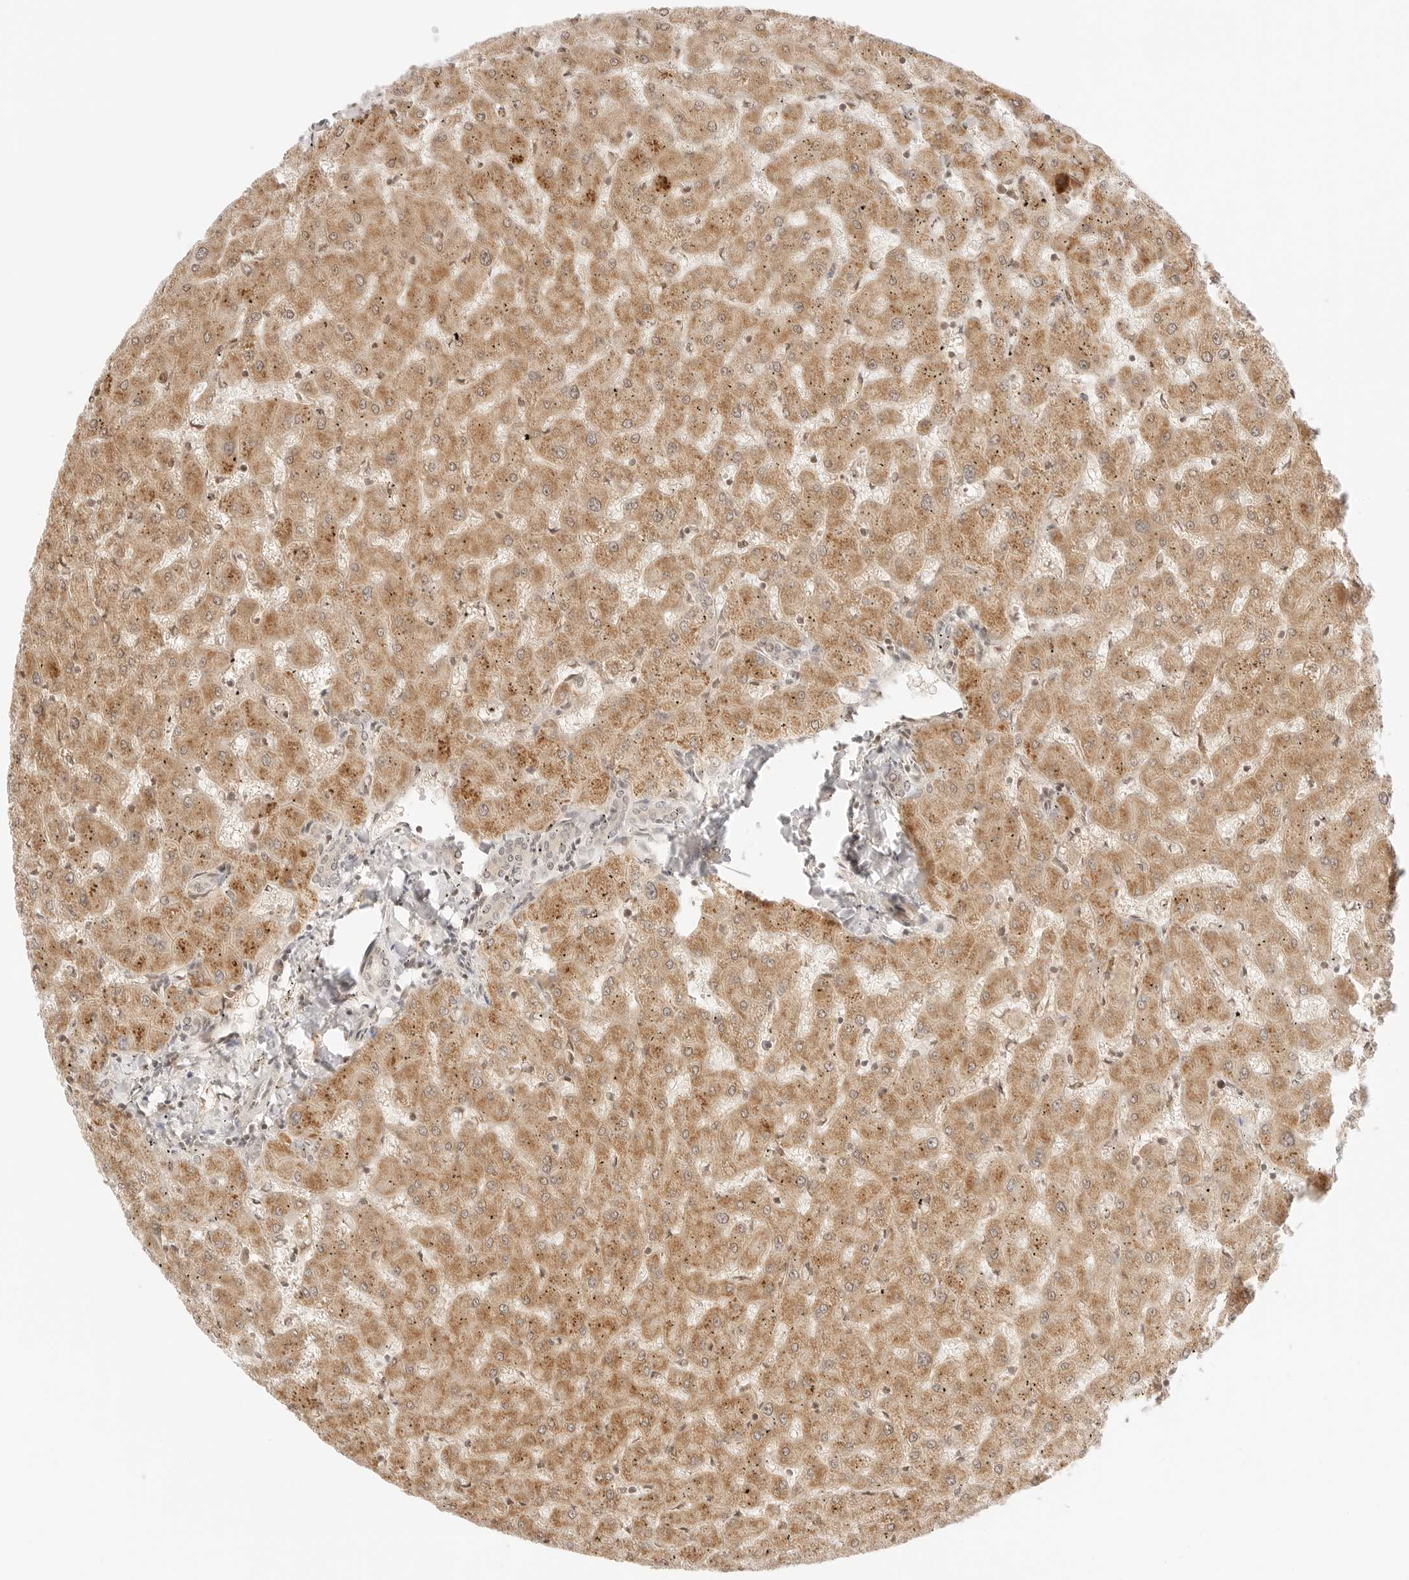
{"staining": {"intensity": "negative", "quantity": "none", "location": "none"}, "tissue": "liver", "cell_type": "Cholangiocytes", "image_type": "normal", "snomed": [{"axis": "morphology", "description": "Normal tissue, NOS"}, {"axis": "topography", "description": "Liver"}], "caption": "High power microscopy image of an immunohistochemistry (IHC) photomicrograph of benign liver, revealing no significant expression in cholangiocytes. (DAB immunohistochemistry (IHC), high magnification).", "gene": "RPS6KL1", "patient": {"sex": "female", "age": 63}}